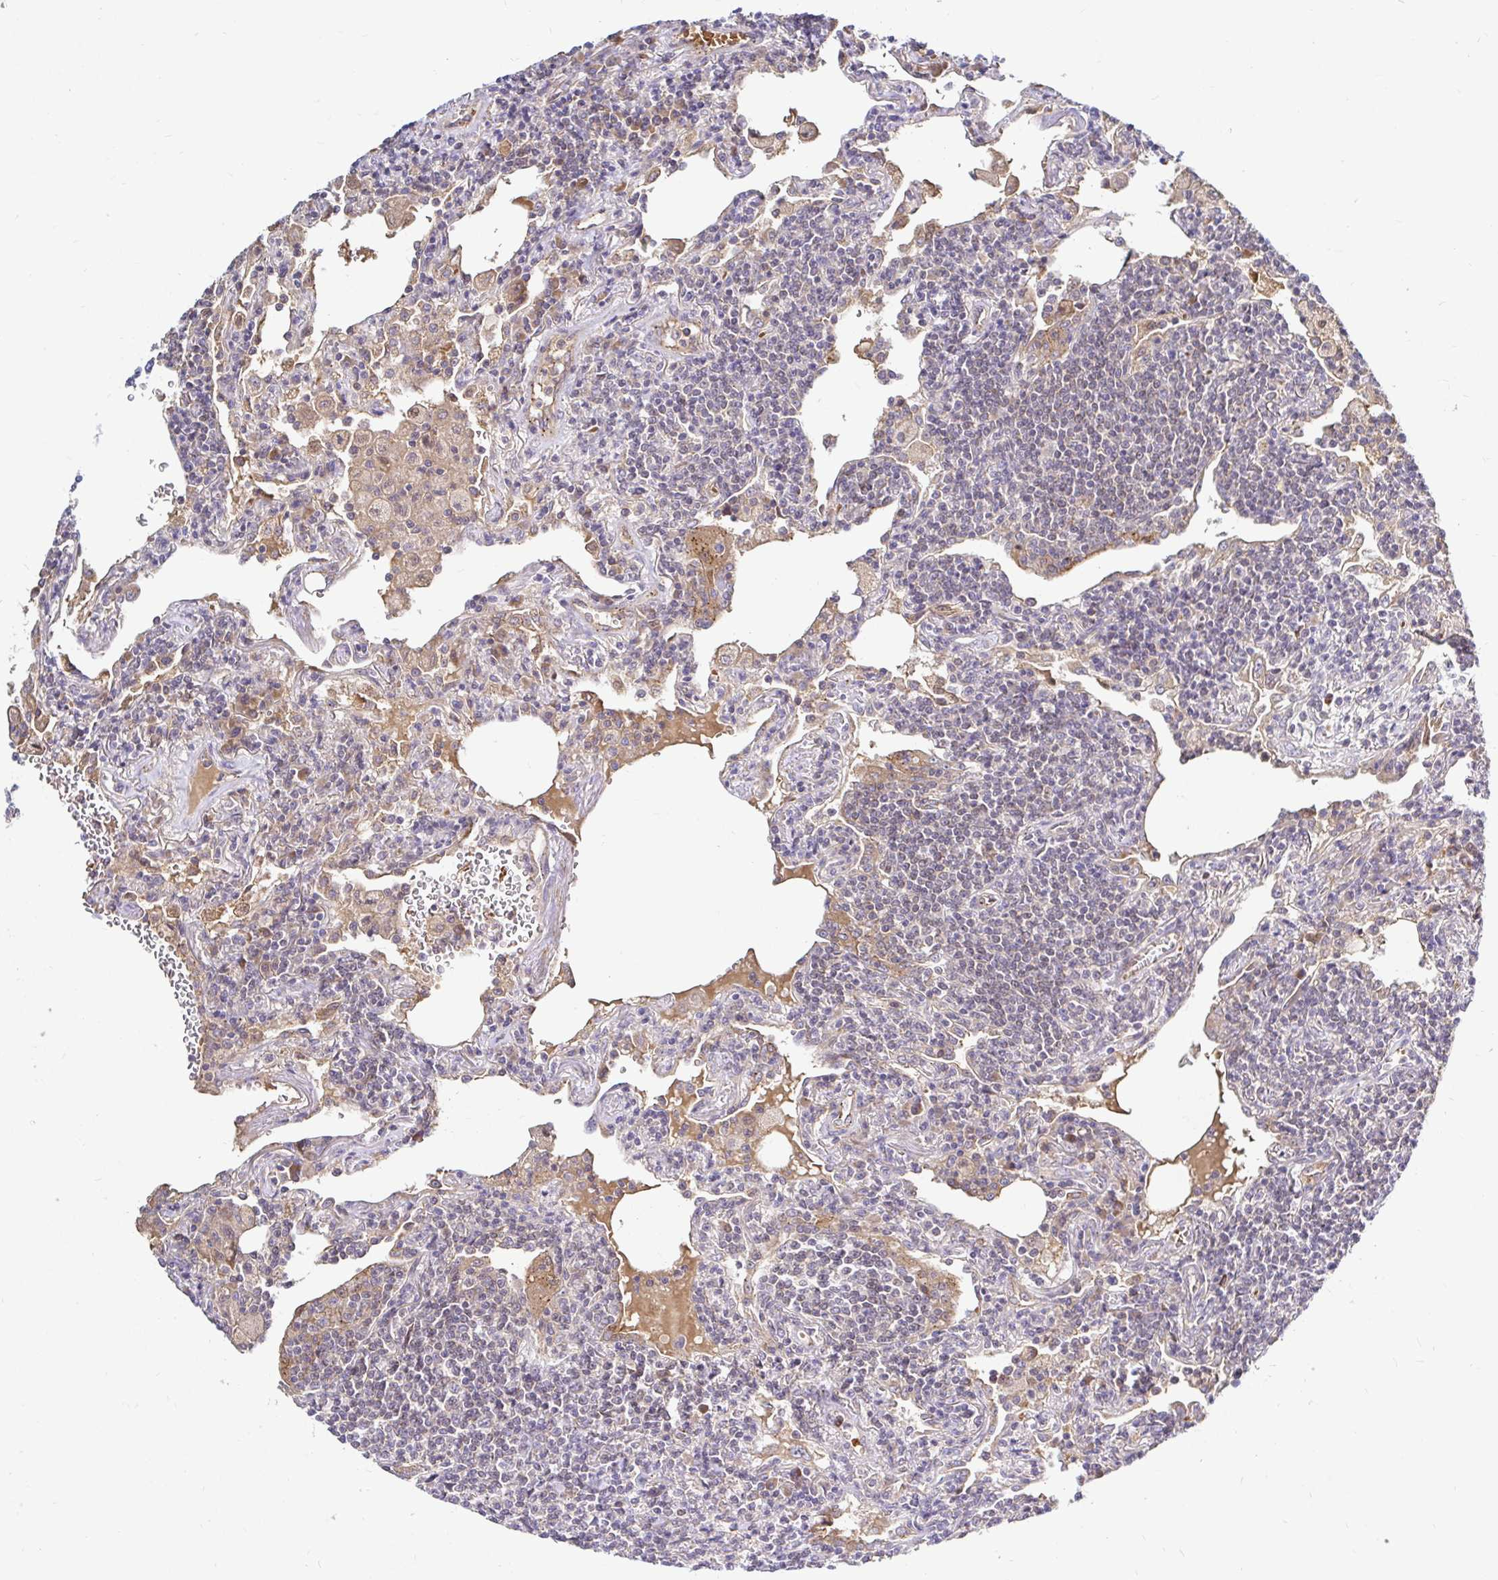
{"staining": {"intensity": "negative", "quantity": "none", "location": "none"}, "tissue": "lymphoma", "cell_type": "Tumor cells", "image_type": "cancer", "snomed": [{"axis": "morphology", "description": "Malignant lymphoma, non-Hodgkin's type, Low grade"}, {"axis": "topography", "description": "Lung"}], "caption": "Tumor cells show no significant protein positivity in malignant lymphoma, non-Hodgkin's type (low-grade).", "gene": "ARHGEF37", "patient": {"sex": "female", "age": 71}}